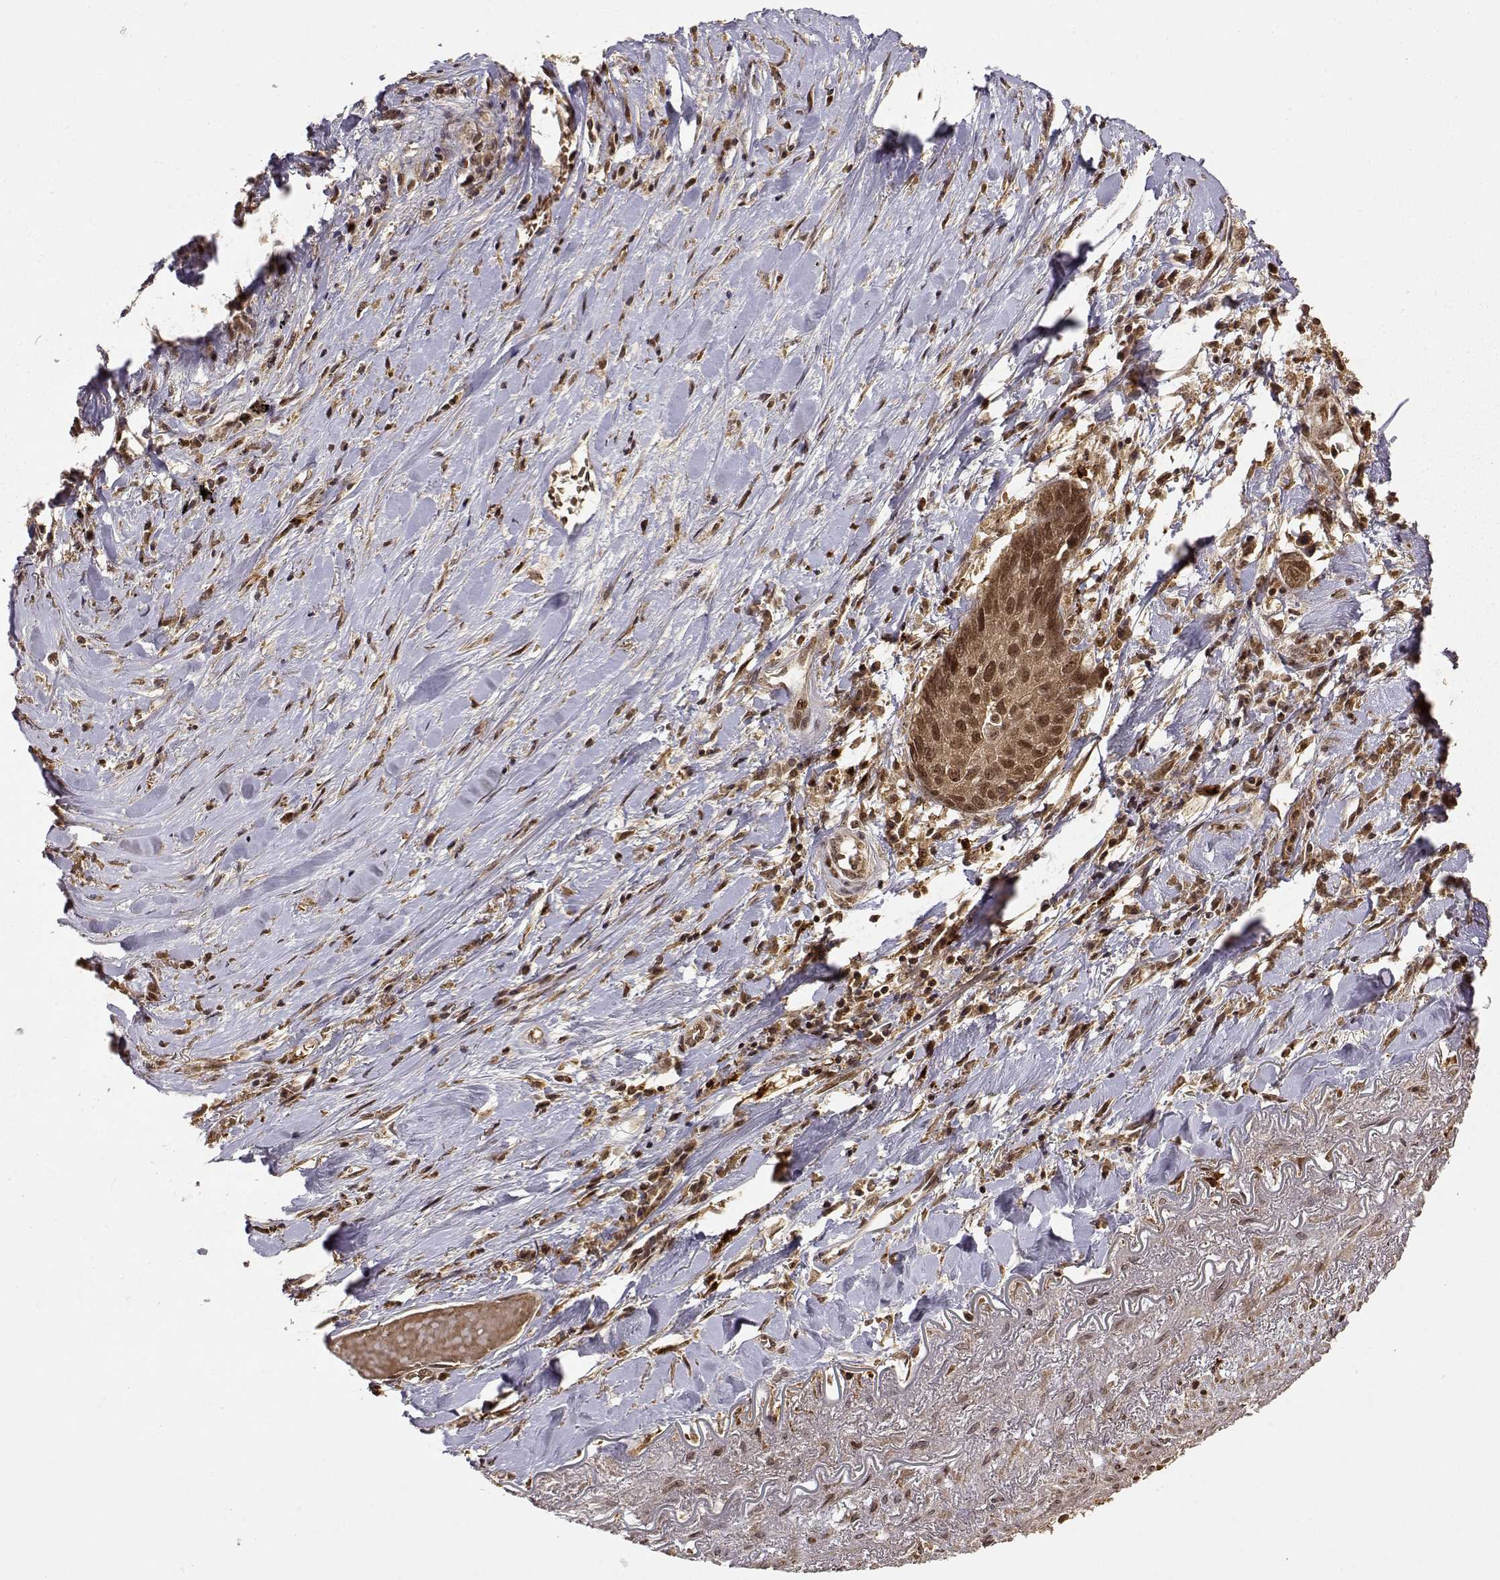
{"staining": {"intensity": "strong", "quantity": ">75%", "location": "cytoplasmic/membranous,nuclear"}, "tissue": "lung cancer", "cell_type": "Tumor cells", "image_type": "cancer", "snomed": [{"axis": "morphology", "description": "Squamous cell carcinoma, NOS"}, {"axis": "topography", "description": "Lung"}], "caption": "Immunohistochemistry photomicrograph of human lung cancer (squamous cell carcinoma) stained for a protein (brown), which shows high levels of strong cytoplasmic/membranous and nuclear staining in about >75% of tumor cells.", "gene": "MAEA", "patient": {"sex": "male", "age": 73}}